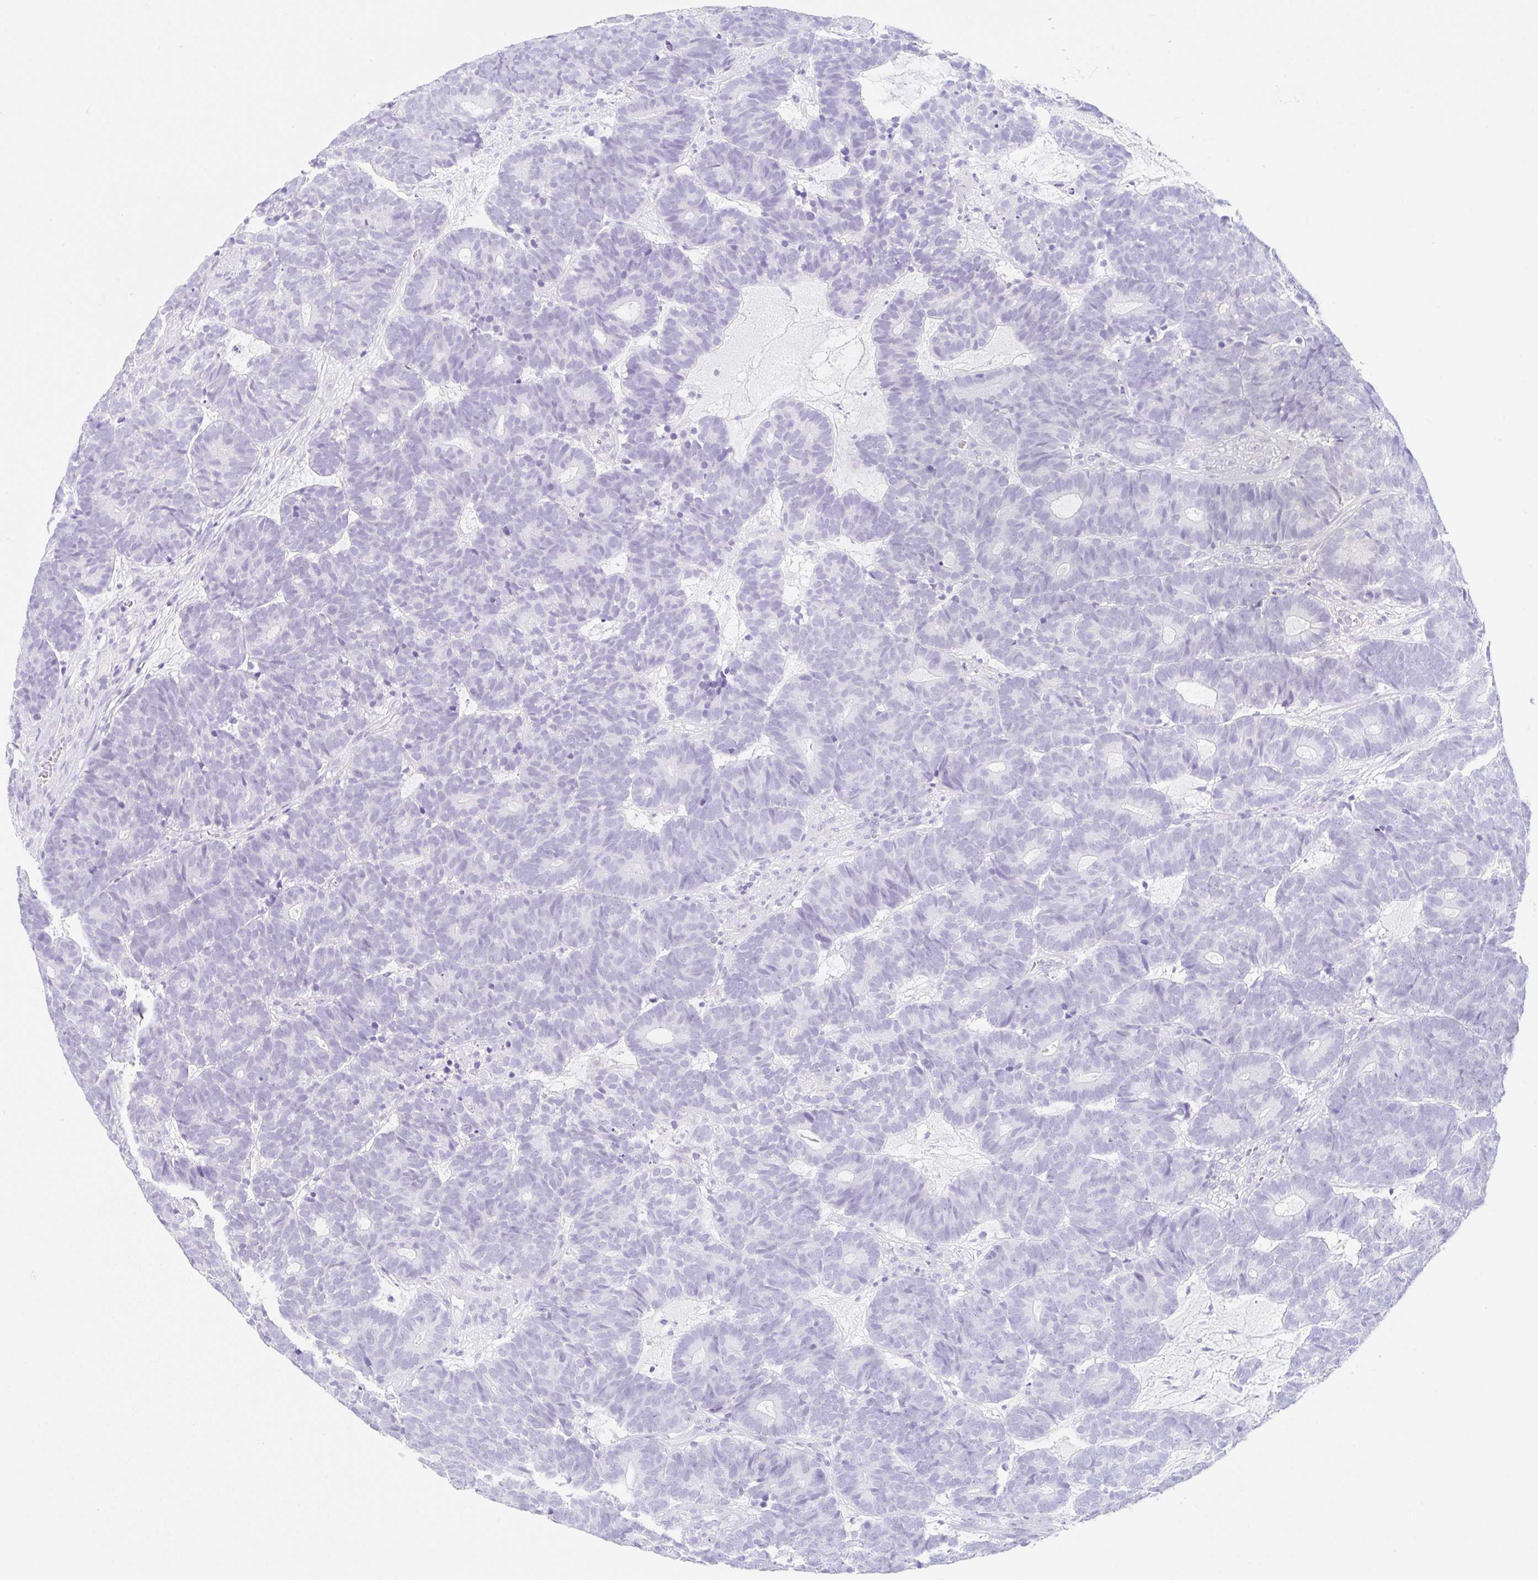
{"staining": {"intensity": "negative", "quantity": "none", "location": "none"}, "tissue": "head and neck cancer", "cell_type": "Tumor cells", "image_type": "cancer", "snomed": [{"axis": "morphology", "description": "Adenocarcinoma, NOS"}, {"axis": "topography", "description": "Head-Neck"}], "caption": "Head and neck adenocarcinoma stained for a protein using immunohistochemistry (IHC) shows no expression tumor cells.", "gene": "CLDND2", "patient": {"sex": "female", "age": 81}}